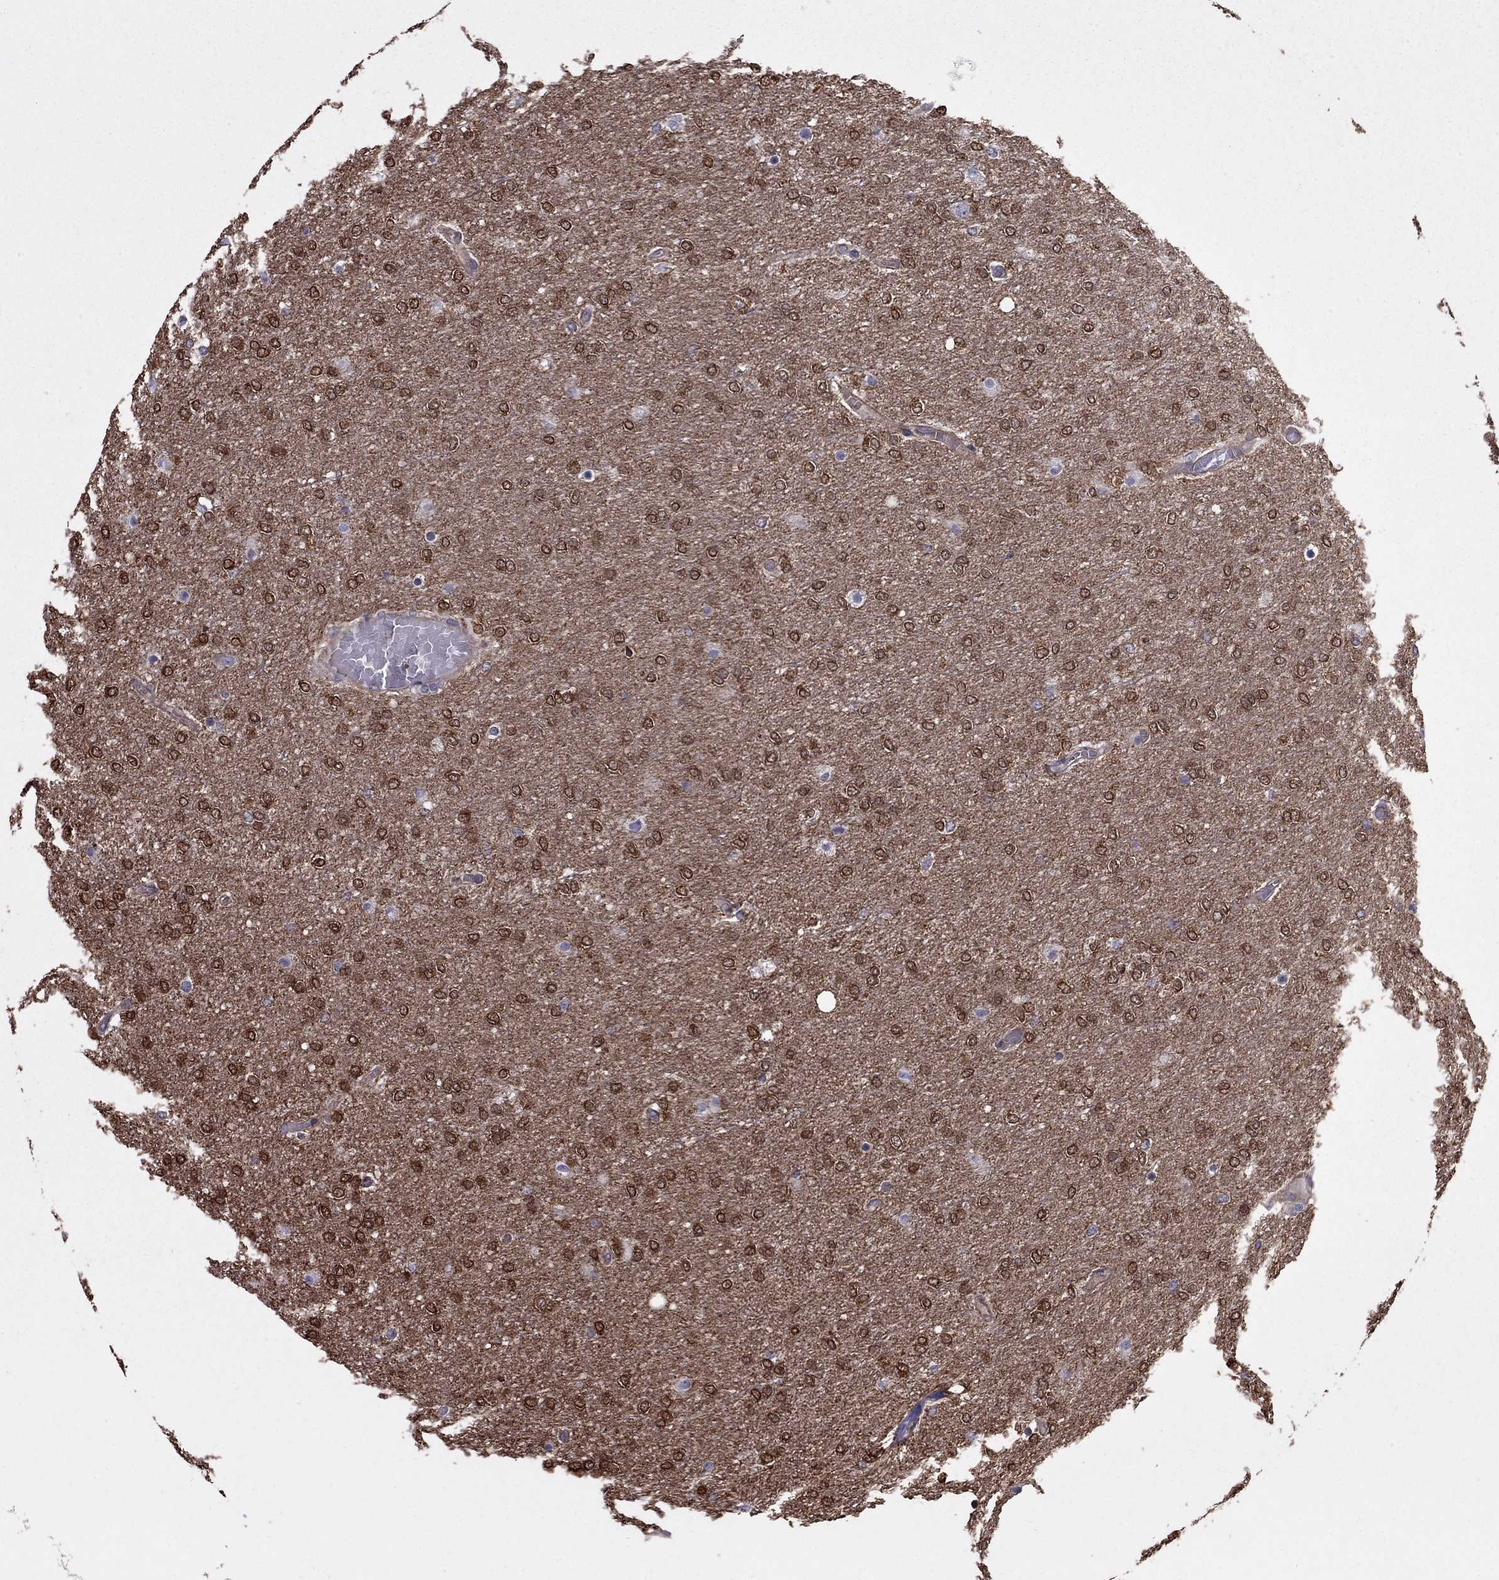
{"staining": {"intensity": "strong", "quantity": ">75%", "location": "cytoplasmic/membranous"}, "tissue": "glioma", "cell_type": "Tumor cells", "image_type": "cancer", "snomed": [{"axis": "morphology", "description": "Glioma, malignant, High grade"}, {"axis": "topography", "description": "Brain"}], "caption": "Immunohistochemical staining of human malignant glioma (high-grade) demonstrates high levels of strong cytoplasmic/membranous protein positivity in approximately >75% of tumor cells.", "gene": "ITGB1", "patient": {"sex": "female", "age": 61}}